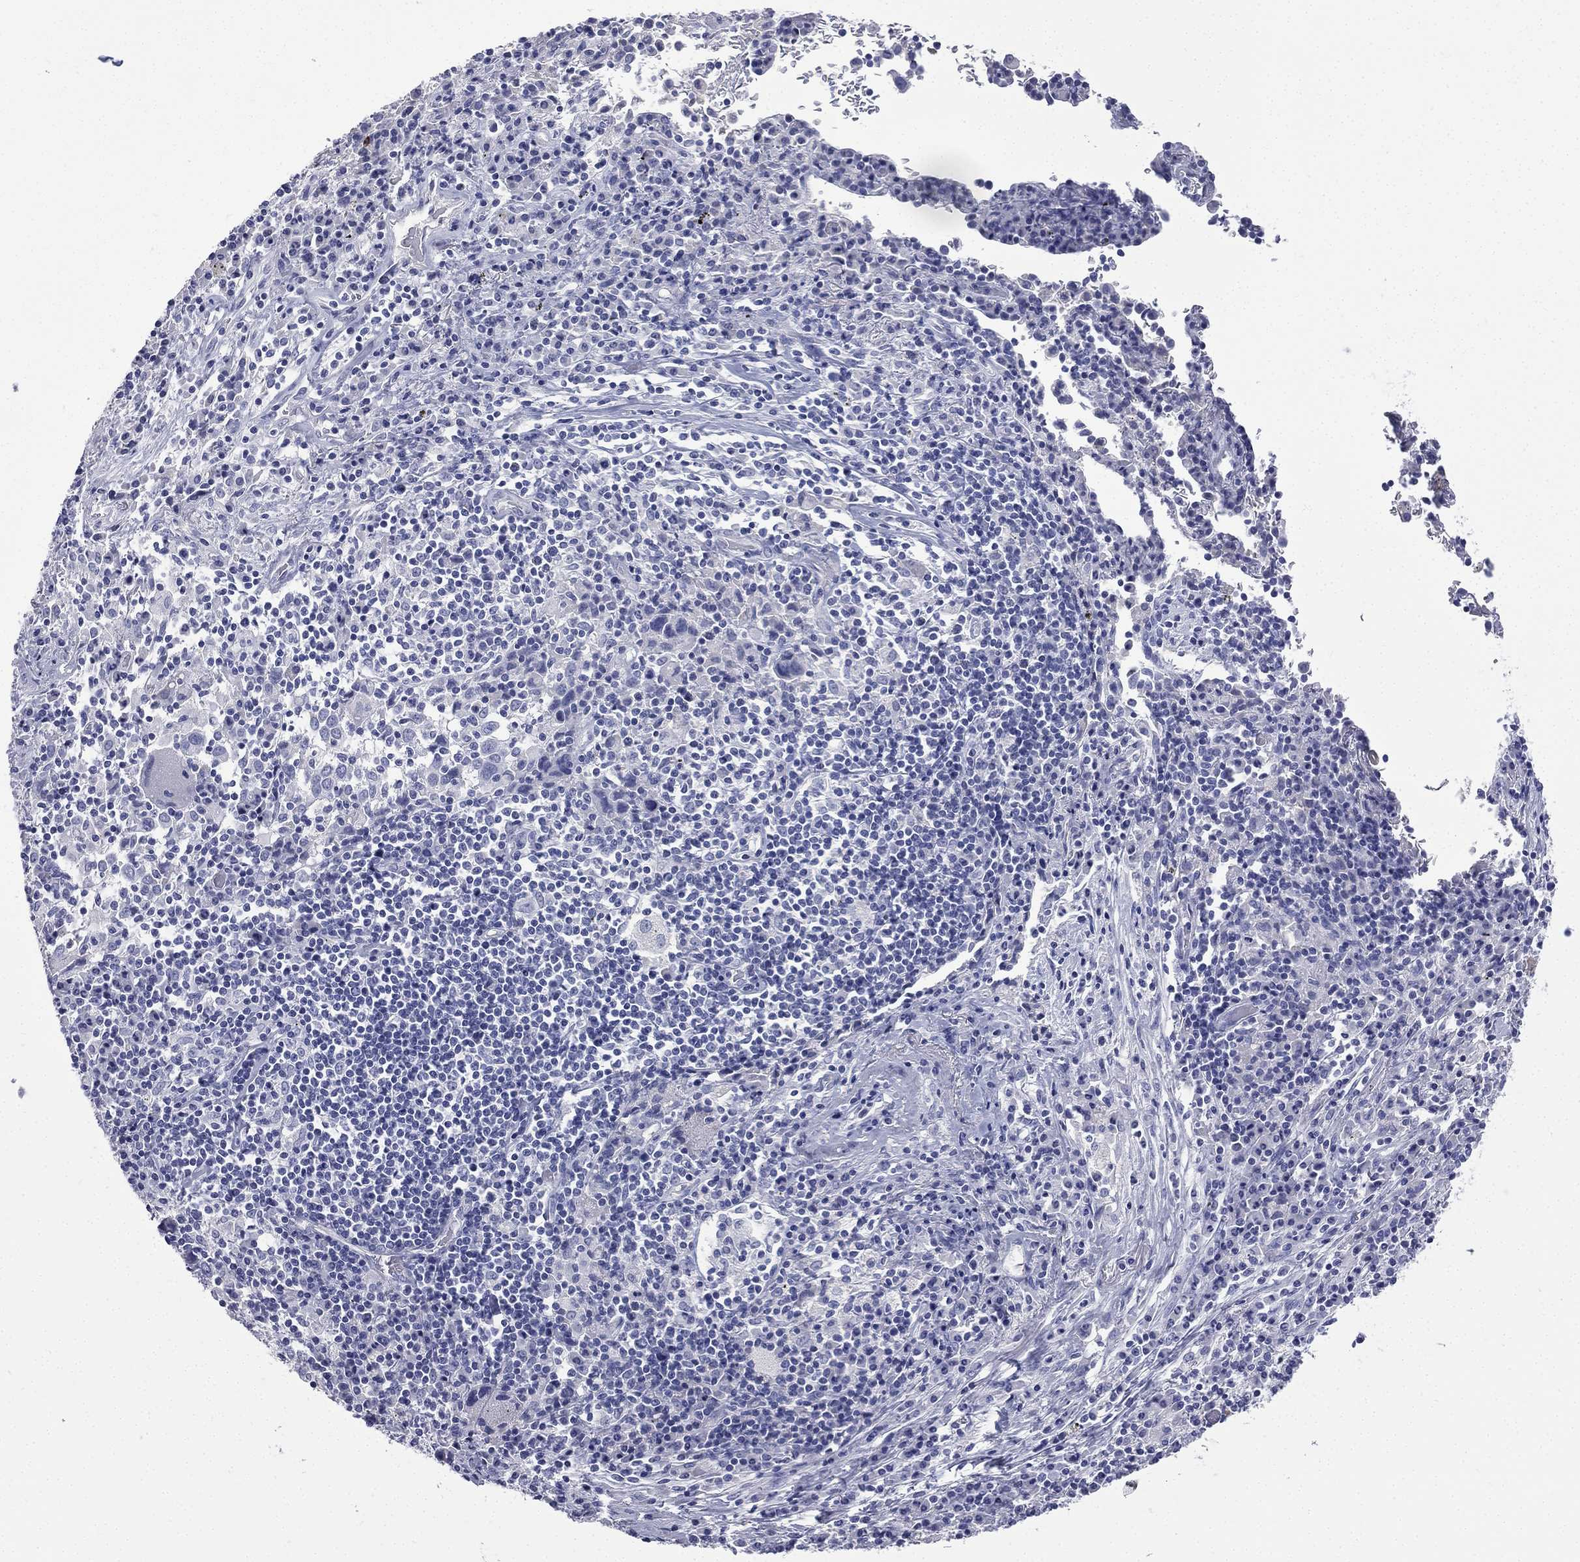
{"staining": {"intensity": "negative", "quantity": "none", "location": "none"}, "tissue": "lung cancer", "cell_type": "Tumor cells", "image_type": "cancer", "snomed": [{"axis": "morphology", "description": "Squamous cell carcinoma, NOS"}, {"axis": "topography", "description": "Lung"}], "caption": "Lung cancer (squamous cell carcinoma) was stained to show a protein in brown. There is no significant expression in tumor cells.", "gene": "CES2", "patient": {"sex": "male", "age": 57}}